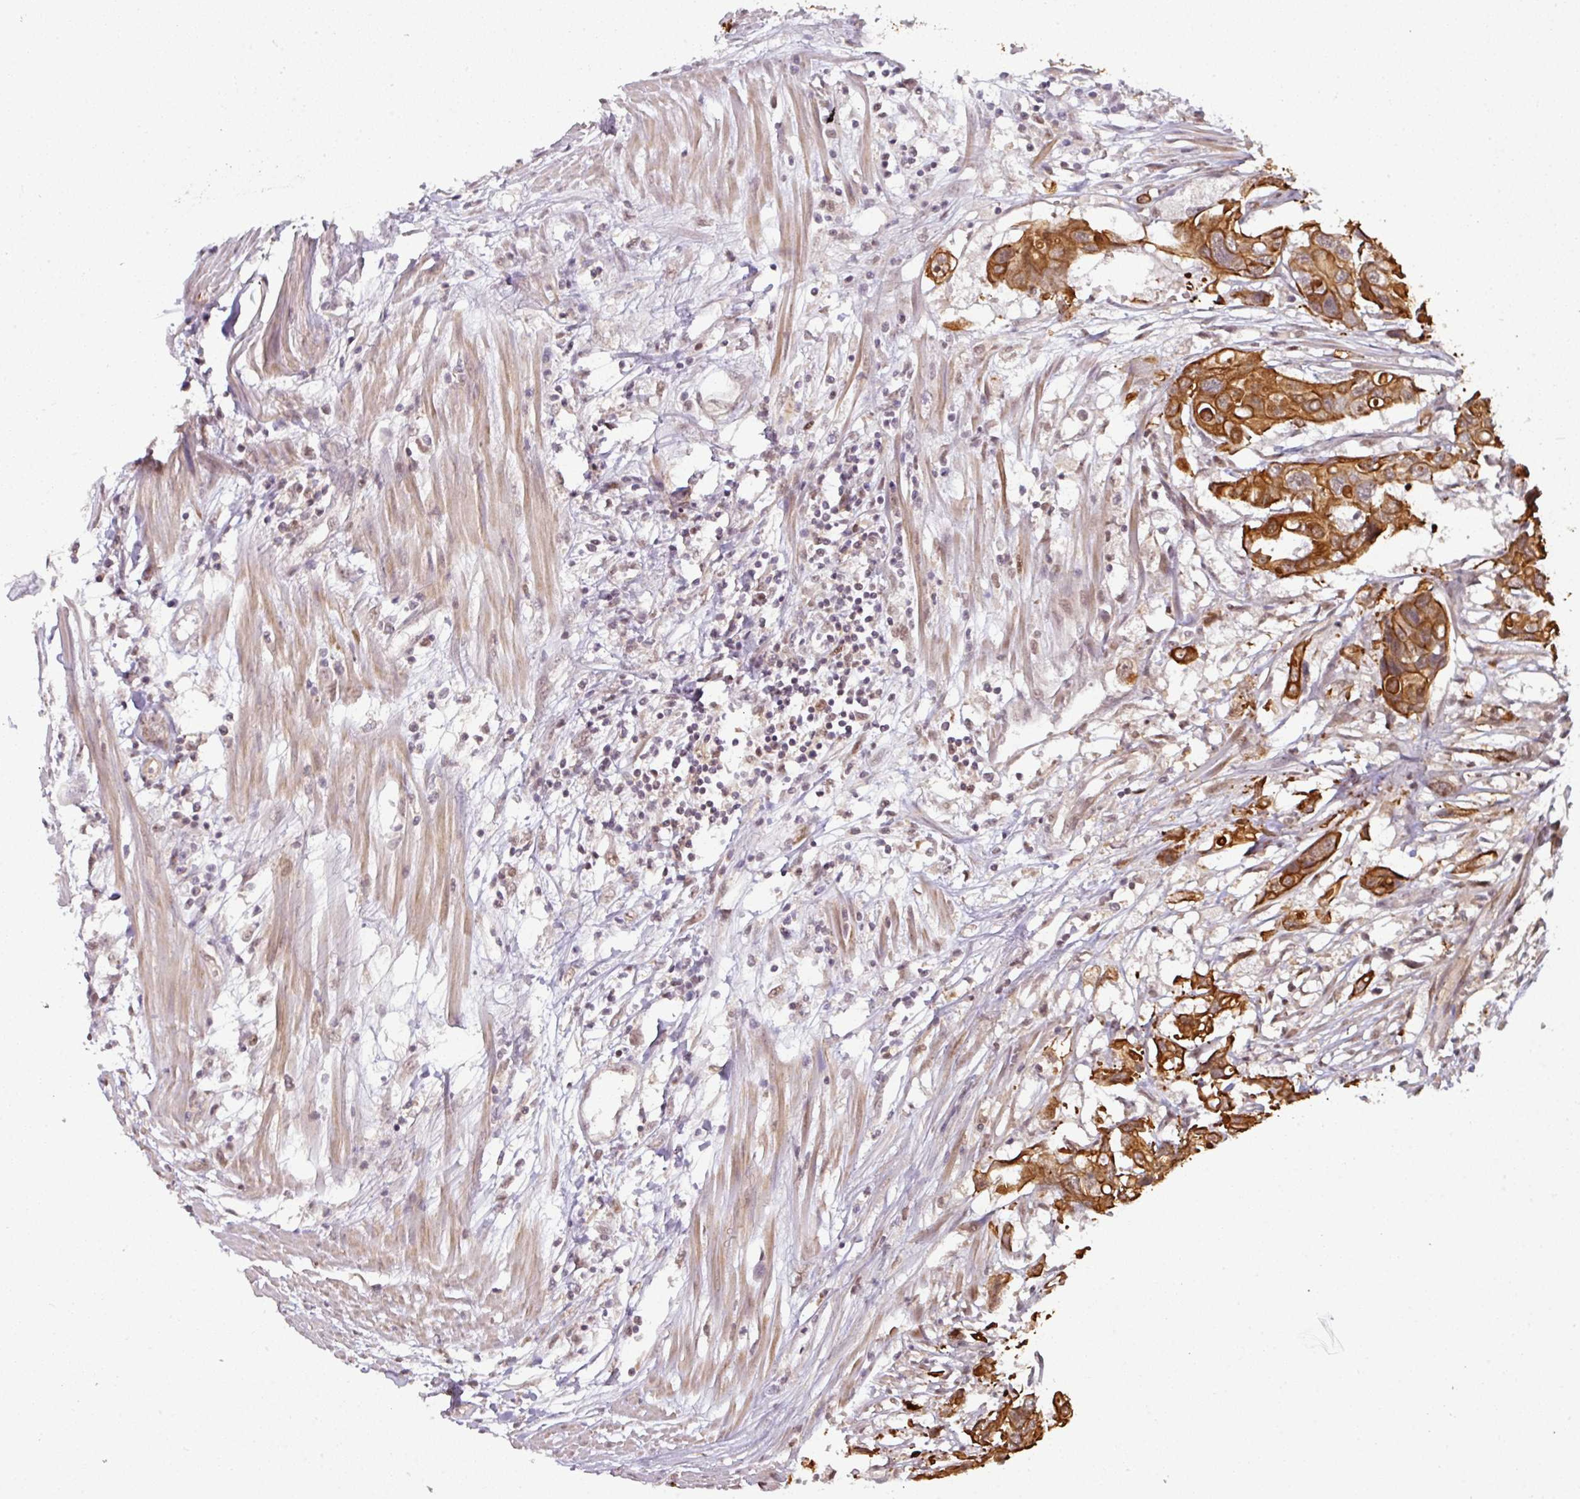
{"staining": {"intensity": "strong", "quantity": ">75%", "location": "cytoplasmic/membranous"}, "tissue": "colorectal cancer", "cell_type": "Tumor cells", "image_type": "cancer", "snomed": [{"axis": "morphology", "description": "Adenocarcinoma, NOS"}, {"axis": "topography", "description": "Colon"}], "caption": "Immunohistochemical staining of colorectal adenocarcinoma shows strong cytoplasmic/membranous protein positivity in about >75% of tumor cells. Immunohistochemistry (ihc) stains the protein of interest in brown and the nuclei are stained blue.", "gene": "GTF2H3", "patient": {"sex": "male", "age": 77}}